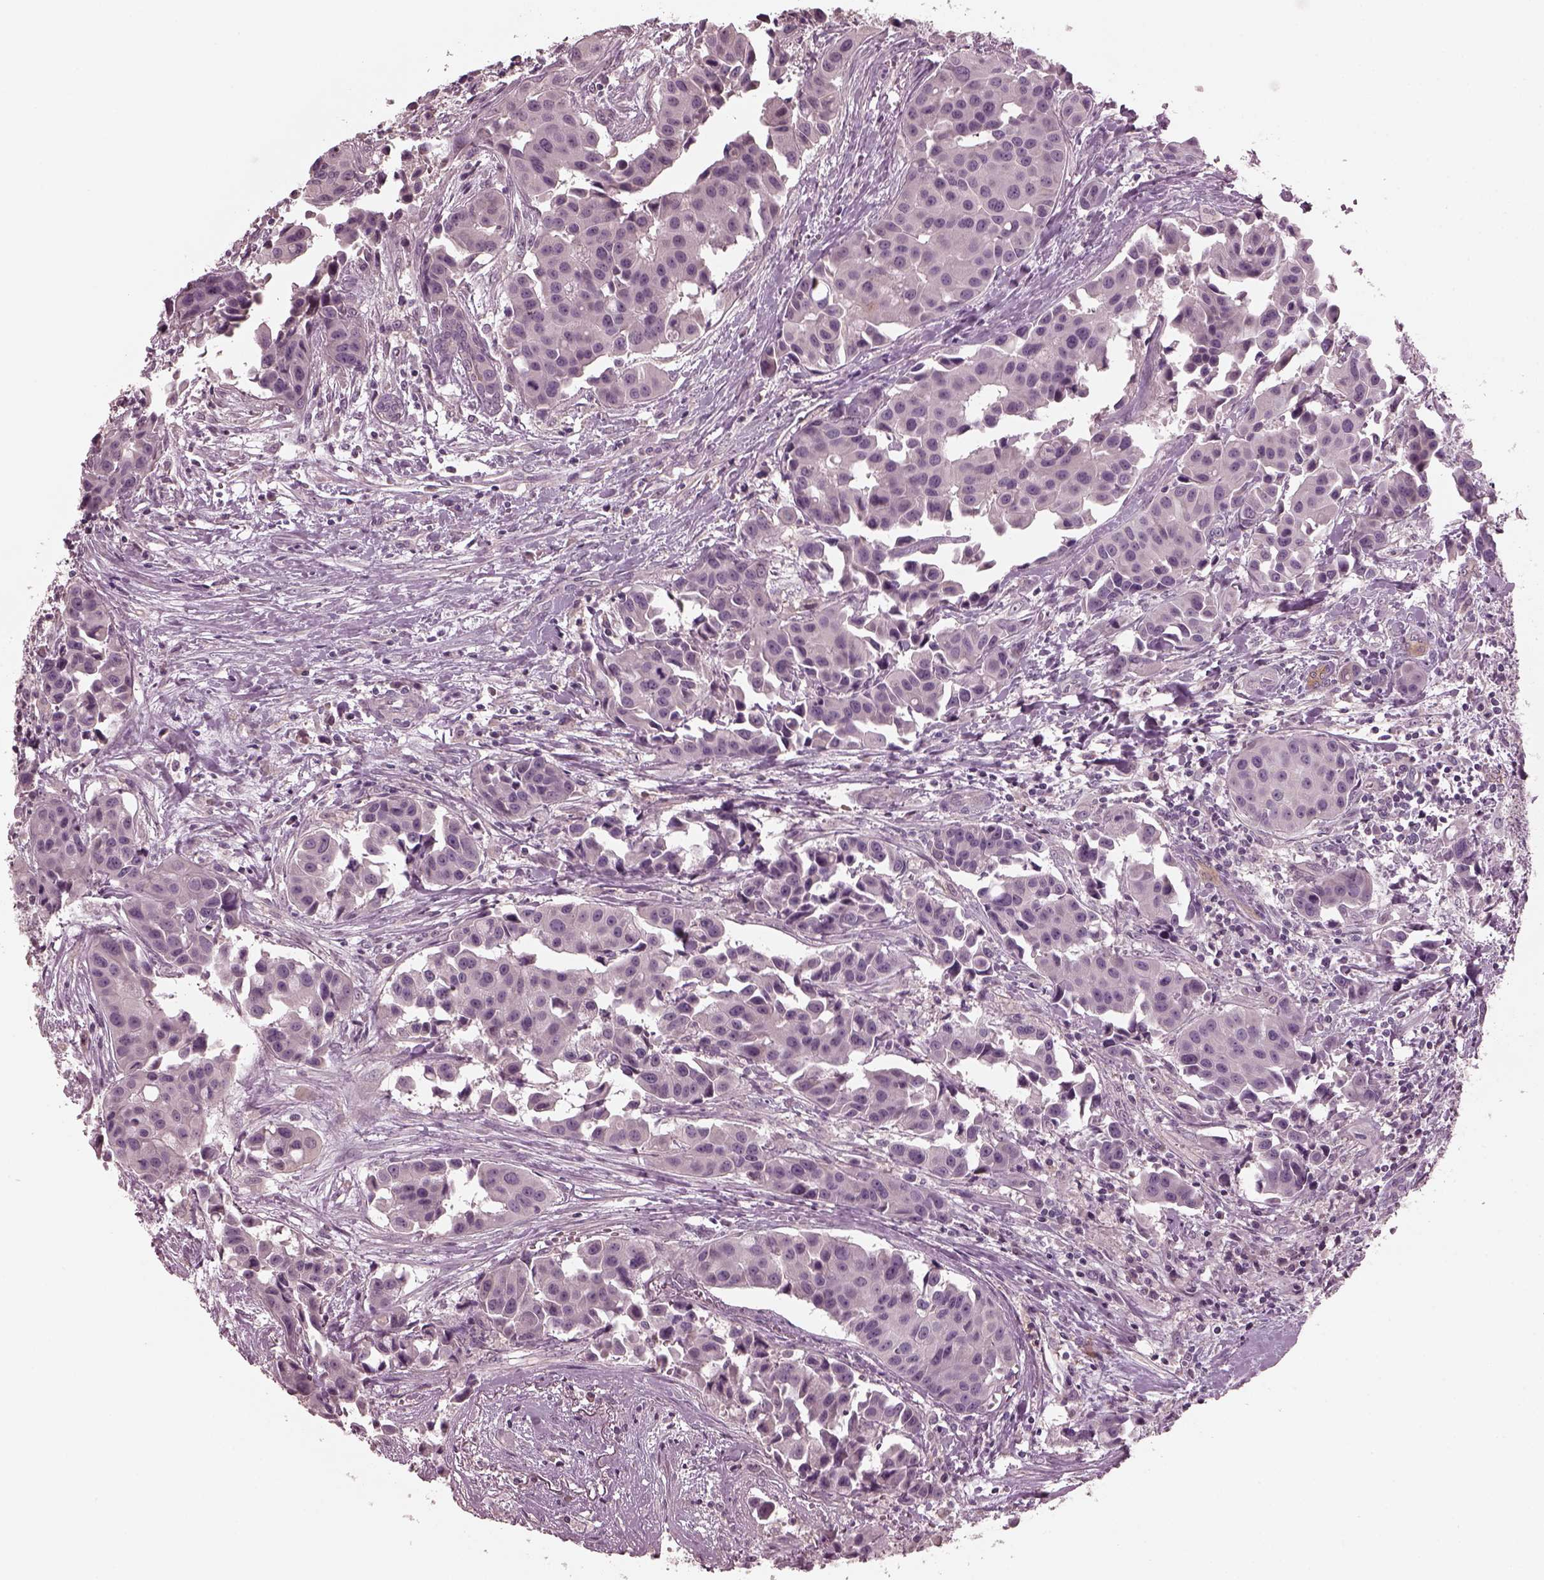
{"staining": {"intensity": "negative", "quantity": "none", "location": "none"}, "tissue": "head and neck cancer", "cell_type": "Tumor cells", "image_type": "cancer", "snomed": [{"axis": "morphology", "description": "Adenocarcinoma, NOS"}, {"axis": "topography", "description": "Head-Neck"}], "caption": "Image shows no protein expression in tumor cells of head and neck cancer tissue.", "gene": "PORCN", "patient": {"sex": "male", "age": 76}}